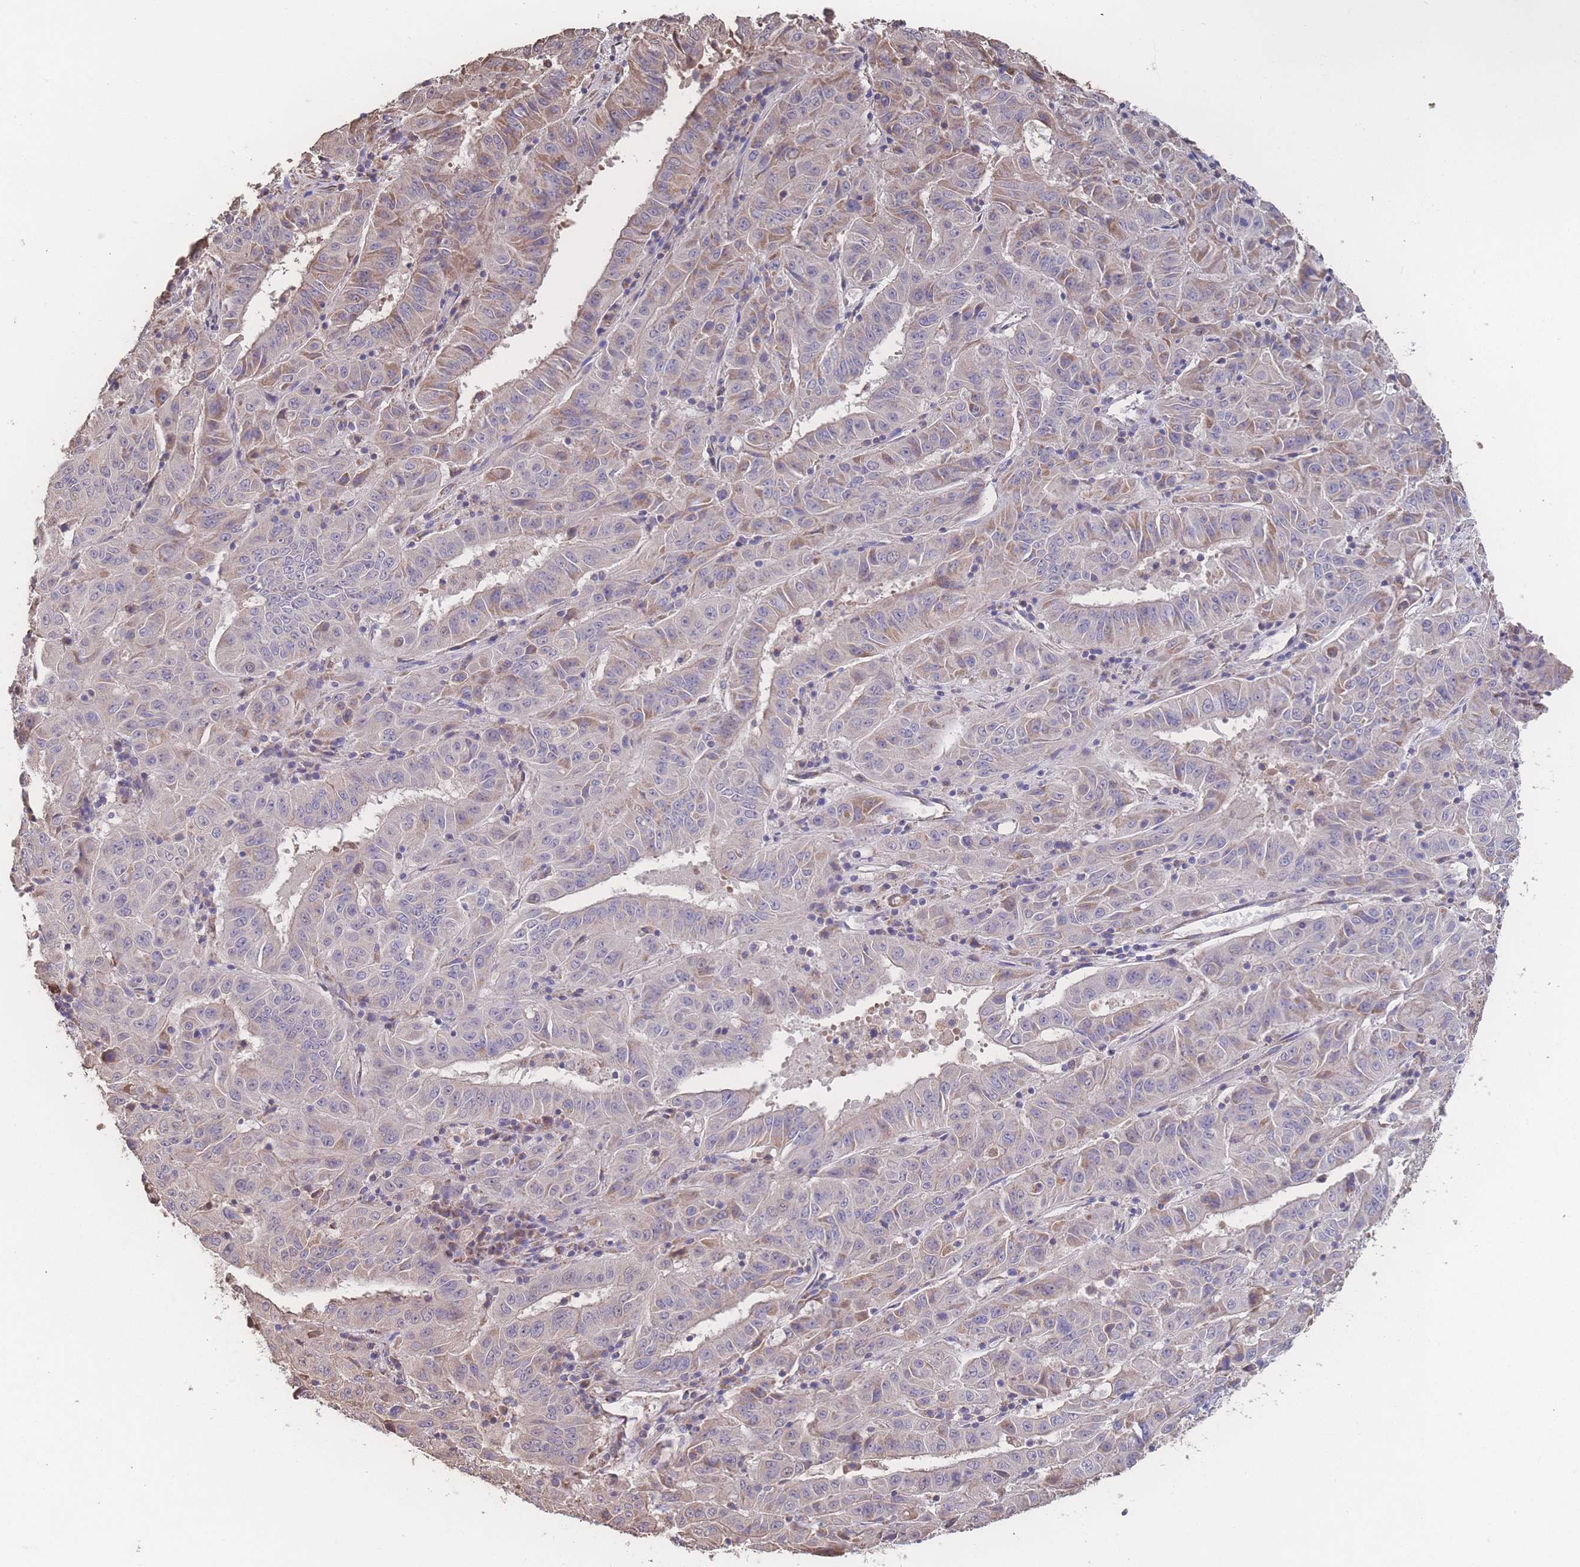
{"staining": {"intensity": "moderate", "quantity": "<25%", "location": "cytoplasmic/membranous"}, "tissue": "pancreatic cancer", "cell_type": "Tumor cells", "image_type": "cancer", "snomed": [{"axis": "morphology", "description": "Adenocarcinoma, NOS"}, {"axis": "topography", "description": "Pancreas"}], "caption": "The immunohistochemical stain shows moderate cytoplasmic/membranous expression in tumor cells of pancreatic adenocarcinoma tissue.", "gene": "SGSM3", "patient": {"sex": "male", "age": 63}}